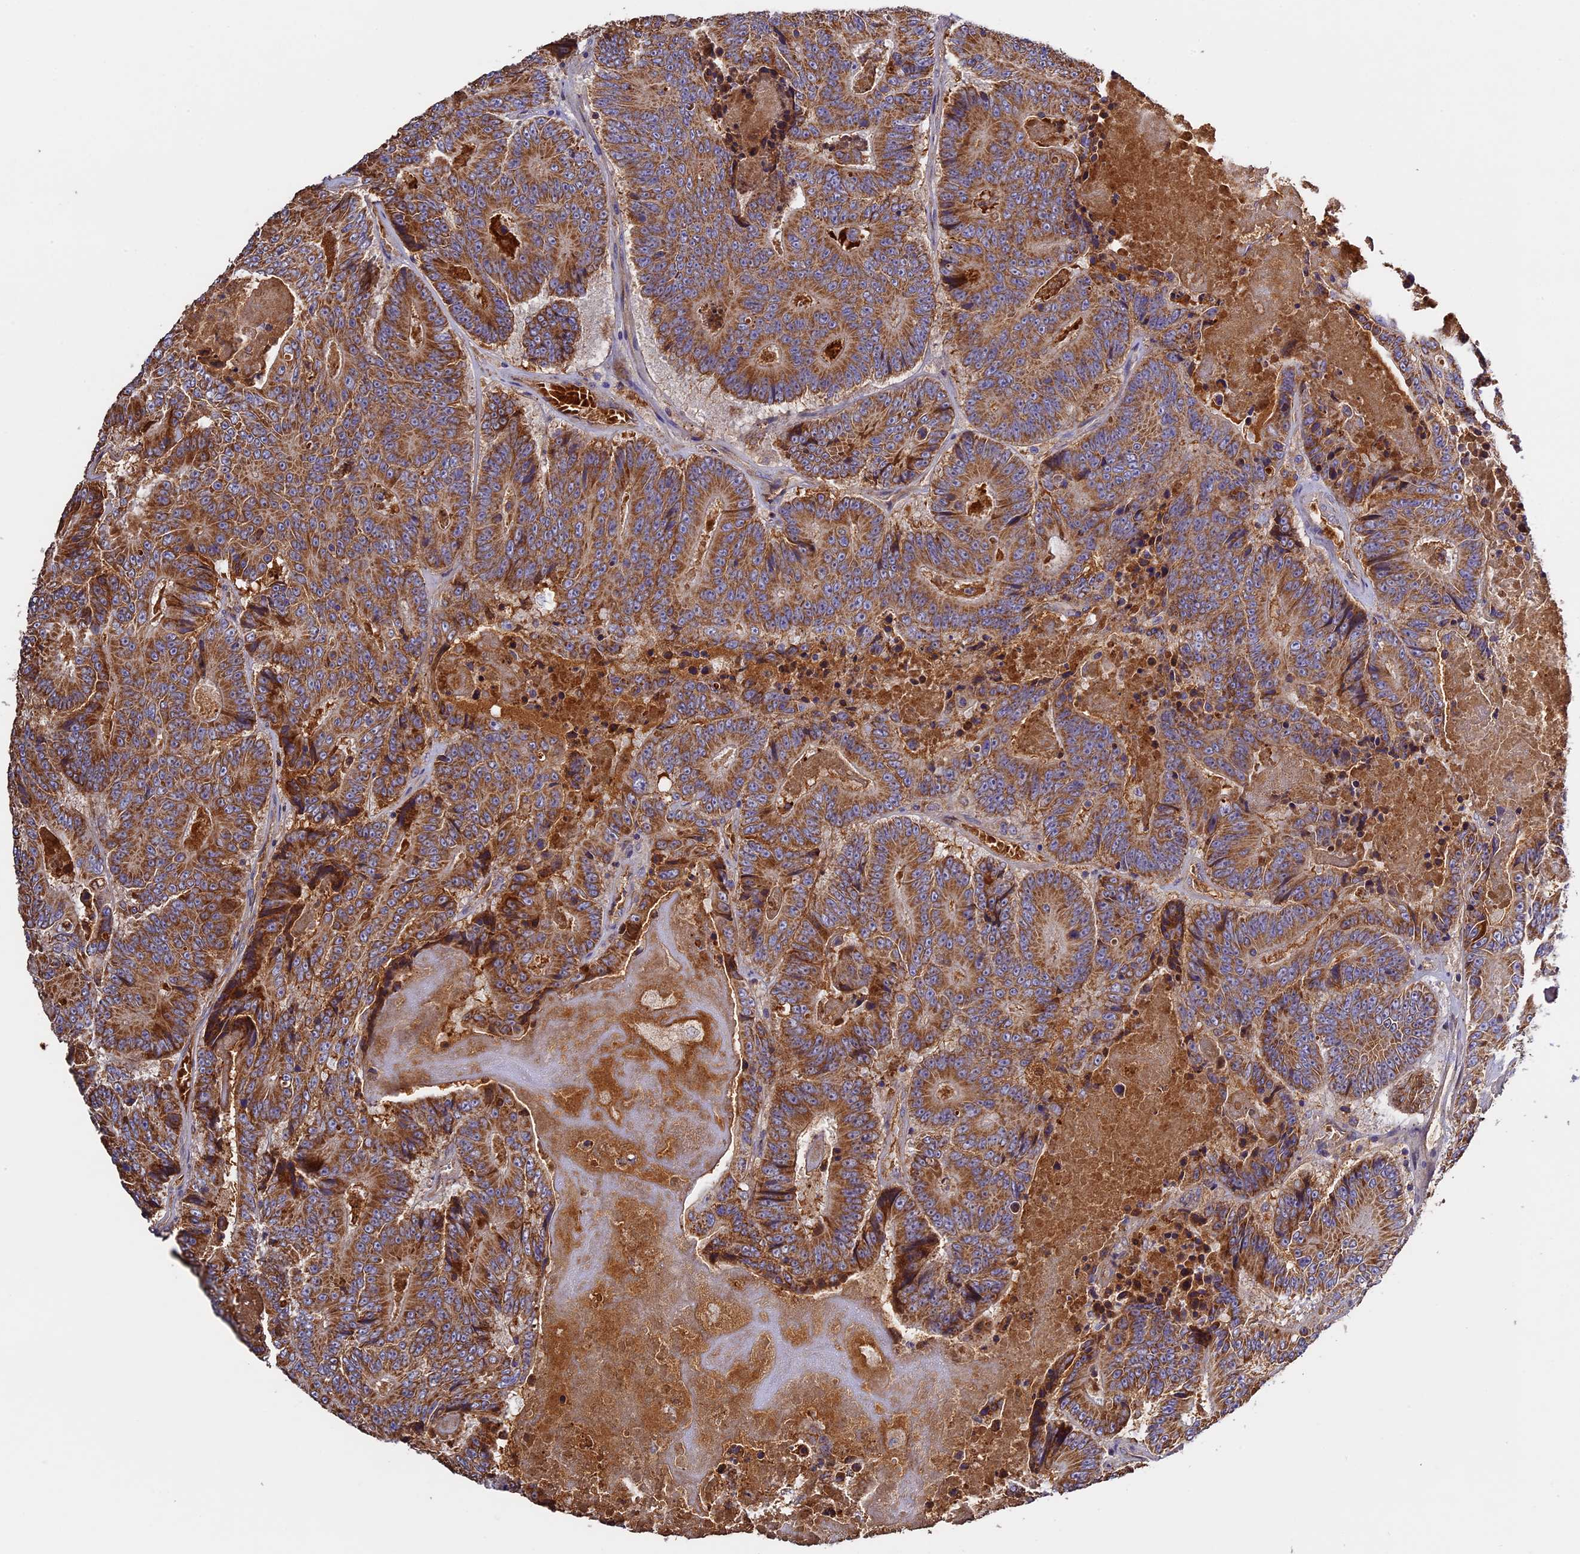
{"staining": {"intensity": "strong", "quantity": ">75%", "location": "cytoplasmic/membranous"}, "tissue": "colorectal cancer", "cell_type": "Tumor cells", "image_type": "cancer", "snomed": [{"axis": "morphology", "description": "Adenocarcinoma, NOS"}, {"axis": "topography", "description": "Colon"}], "caption": "Immunohistochemistry (IHC) (DAB) staining of human colorectal cancer shows strong cytoplasmic/membranous protein expression in about >75% of tumor cells.", "gene": "OCEL1", "patient": {"sex": "male", "age": 83}}